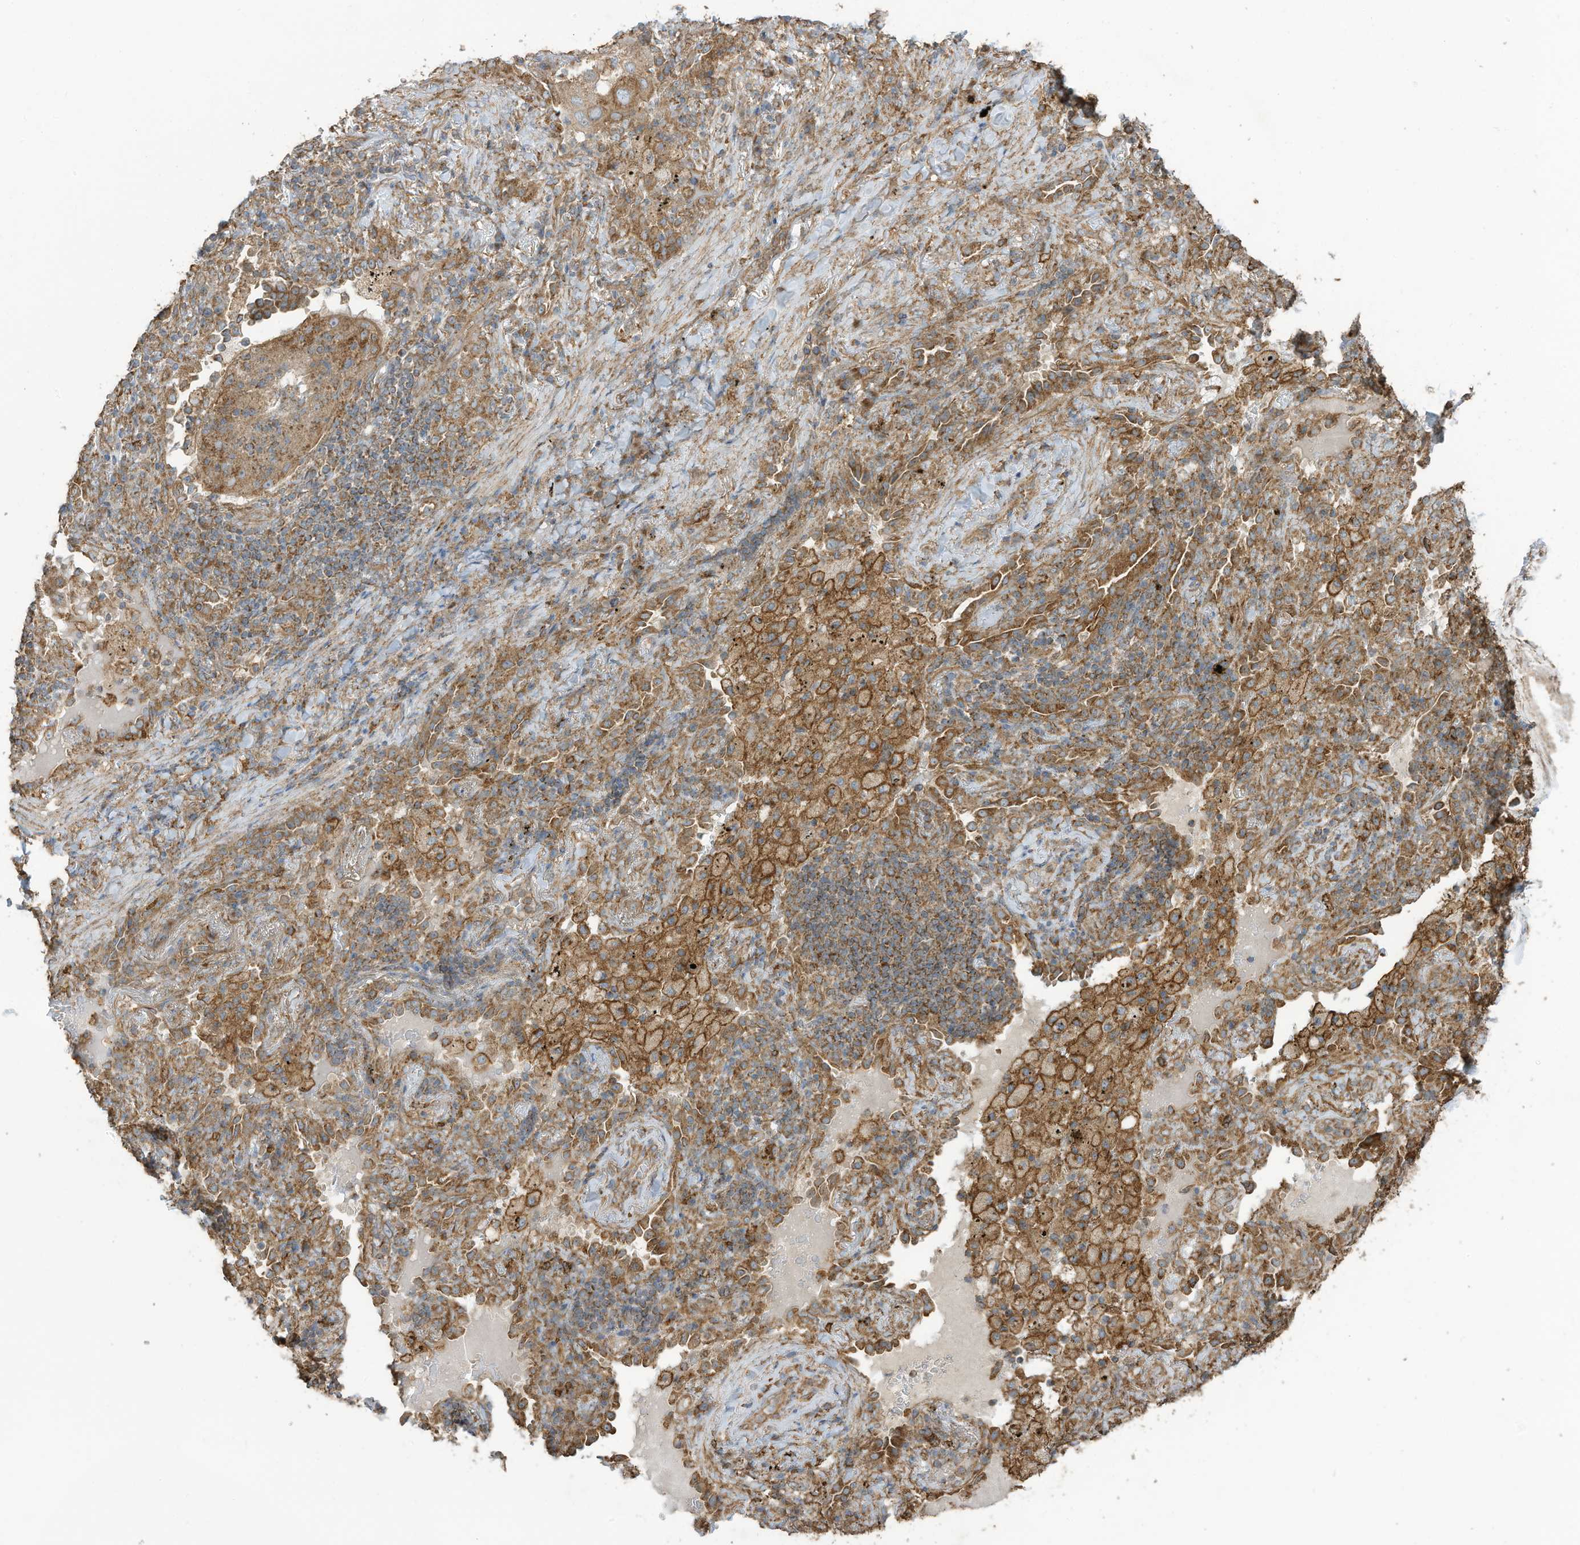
{"staining": {"intensity": "moderate", "quantity": ">75%", "location": "cytoplasmic/membranous"}, "tissue": "lung cancer", "cell_type": "Tumor cells", "image_type": "cancer", "snomed": [{"axis": "morphology", "description": "Squamous cell carcinoma, NOS"}, {"axis": "topography", "description": "Lung"}], "caption": "Human lung cancer (squamous cell carcinoma) stained with a protein marker shows moderate staining in tumor cells.", "gene": "CGAS", "patient": {"sex": "female", "age": 63}}